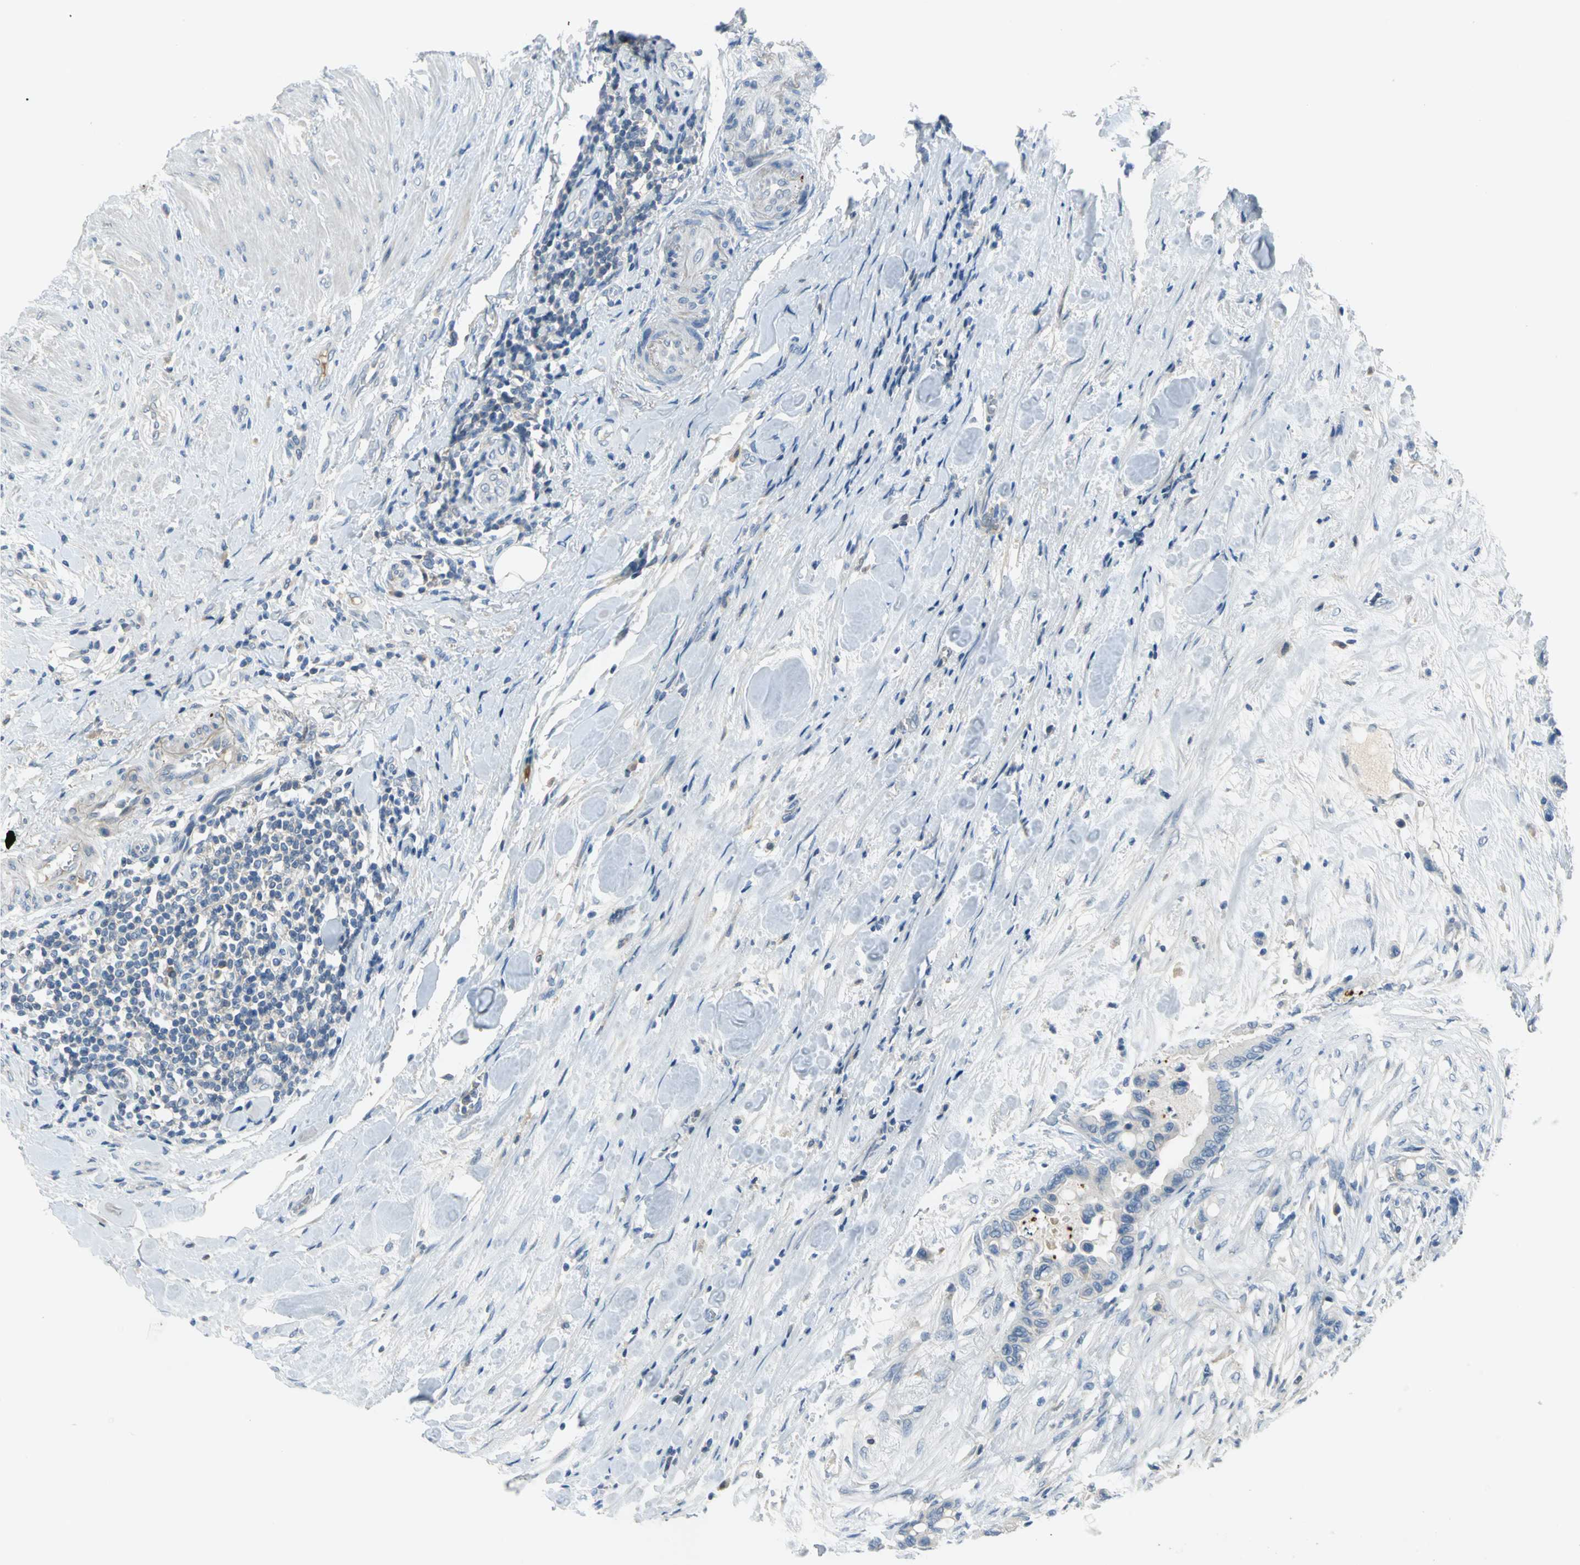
{"staining": {"intensity": "negative", "quantity": "none", "location": "none"}, "tissue": "colorectal cancer", "cell_type": "Tumor cells", "image_type": "cancer", "snomed": [{"axis": "morphology", "description": "Adenocarcinoma, NOS"}, {"axis": "topography", "description": "Colon"}], "caption": "The immunohistochemistry histopathology image has no significant positivity in tumor cells of colorectal adenocarcinoma tissue.", "gene": "ZIC1", "patient": {"sex": "male", "age": 82}}